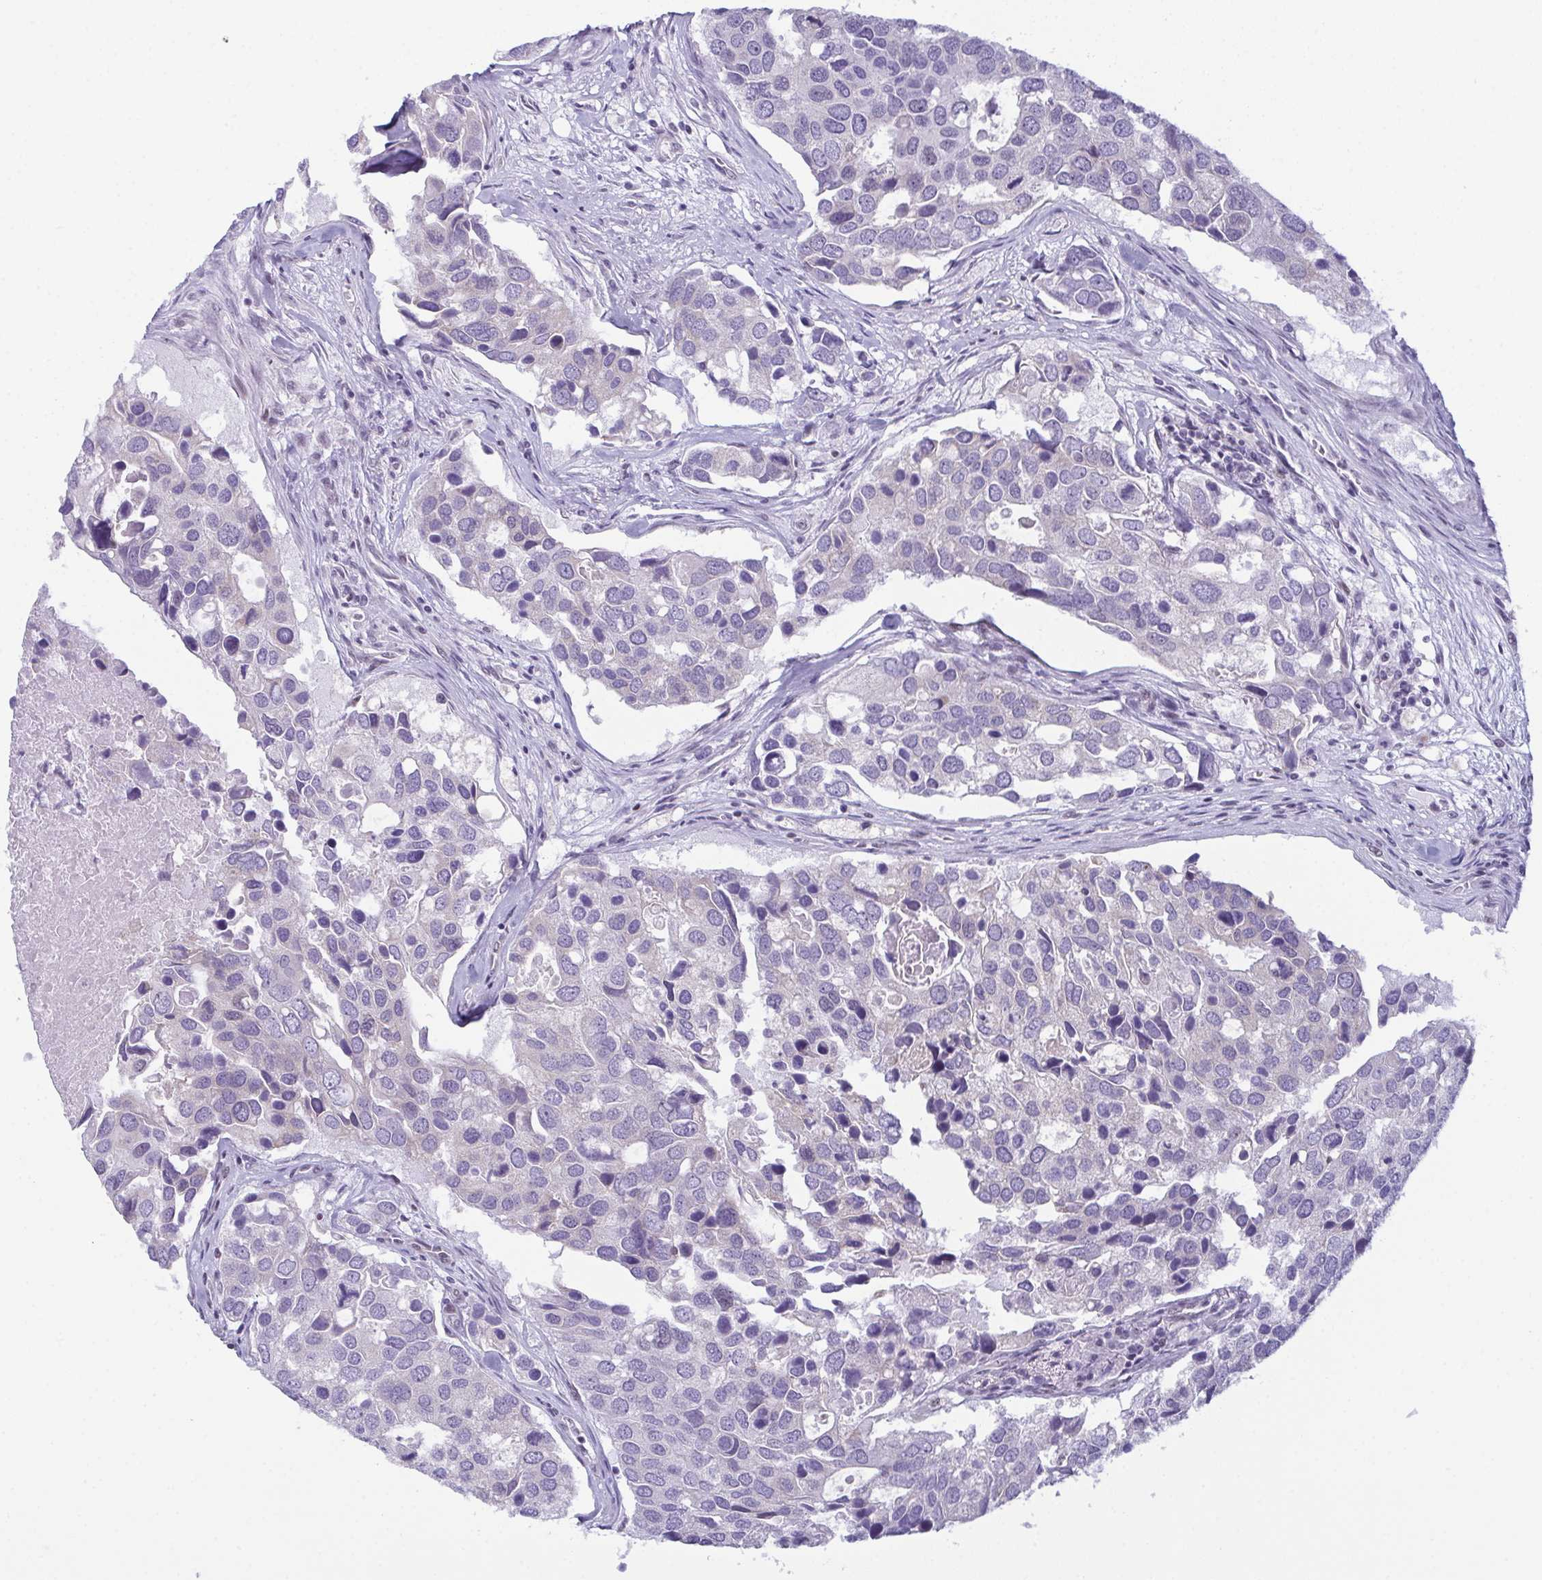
{"staining": {"intensity": "negative", "quantity": "none", "location": "none"}, "tissue": "breast cancer", "cell_type": "Tumor cells", "image_type": "cancer", "snomed": [{"axis": "morphology", "description": "Duct carcinoma"}, {"axis": "topography", "description": "Breast"}], "caption": "Immunohistochemical staining of breast cancer exhibits no significant expression in tumor cells.", "gene": "RBM7", "patient": {"sex": "female", "age": 83}}